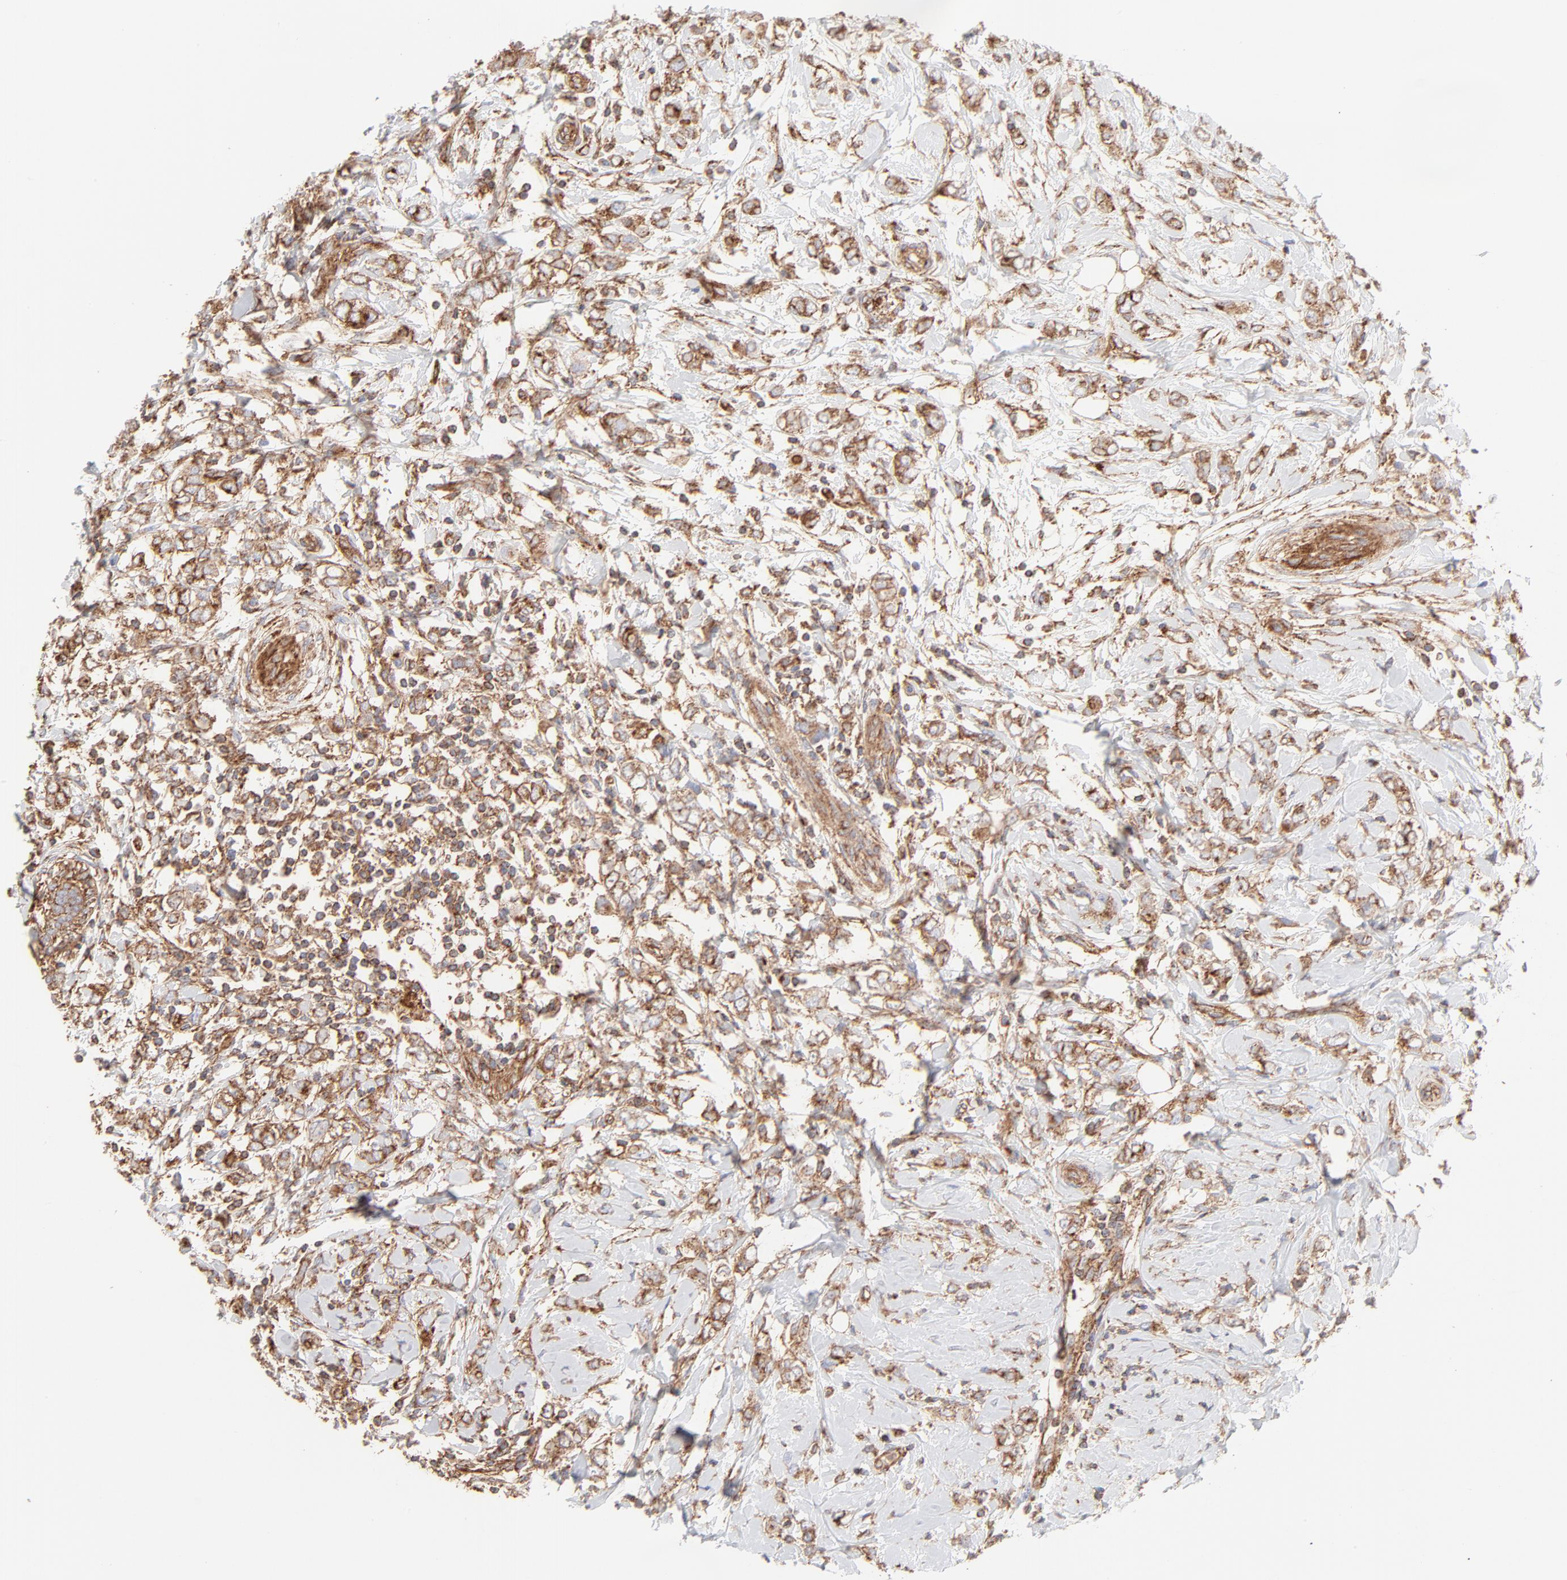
{"staining": {"intensity": "moderate", "quantity": ">75%", "location": "cytoplasmic/membranous"}, "tissue": "breast cancer", "cell_type": "Tumor cells", "image_type": "cancer", "snomed": [{"axis": "morphology", "description": "Normal tissue, NOS"}, {"axis": "morphology", "description": "Lobular carcinoma"}, {"axis": "topography", "description": "Breast"}], "caption": "Approximately >75% of tumor cells in human breast cancer (lobular carcinoma) reveal moderate cytoplasmic/membranous protein expression as visualized by brown immunohistochemical staining.", "gene": "CLTB", "patient": {"sex": "female", "age": 47}}